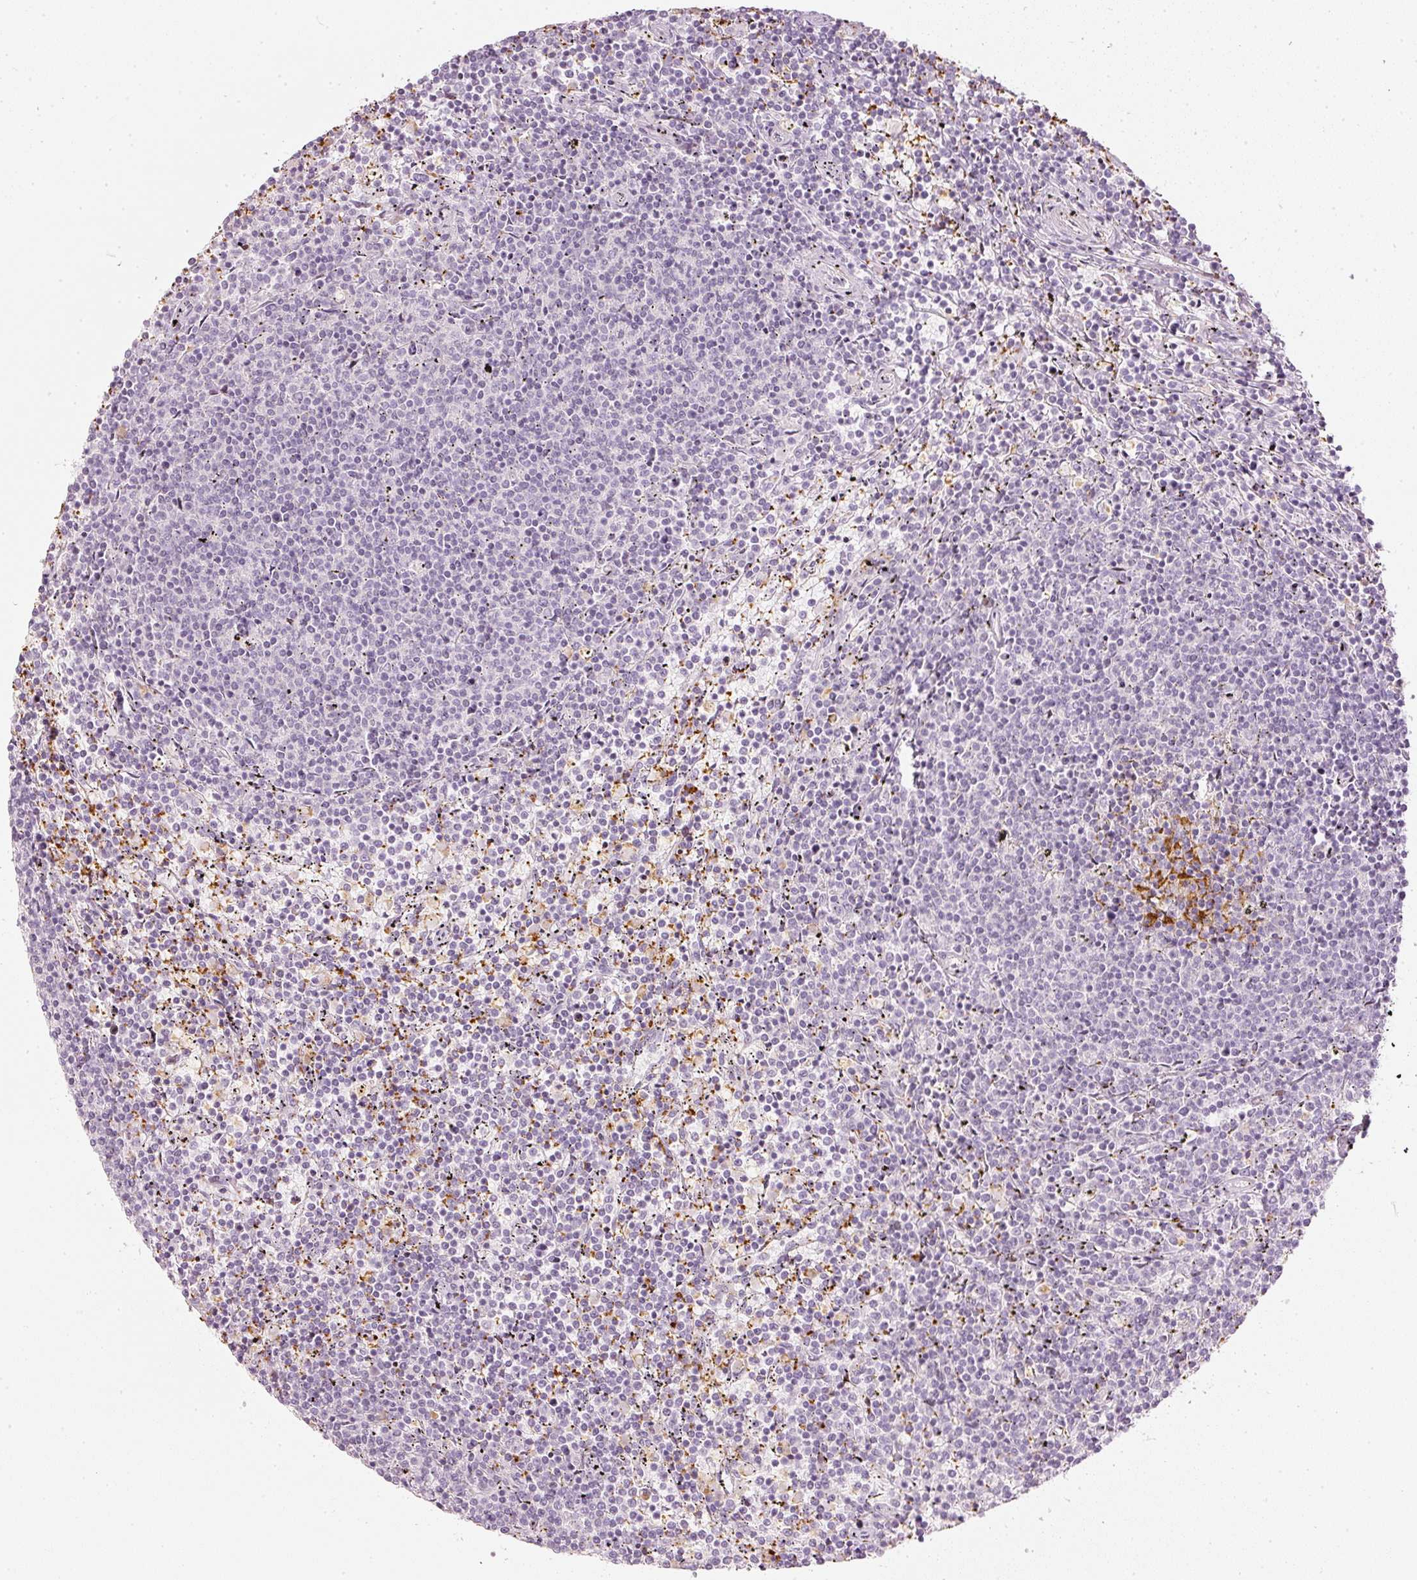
{"staining": {"intensity": "negative", "quantity": "none", "location": "none"}, "tissue": "lymphoma", "cell_type": "Tumor cells", "image_type": "cancer", "snomed": [{"axis": "morphology", "description": "Malignant lymphoma, non-Hodgkin's type, Low grade"}, {"axis": "topography", "description": "Spleen"}], "caption": "The micrograph shows no staining of tumor cells in lymphoma.", "gene": "LECT2", "patient": {"sex": "female", "age": 50}}